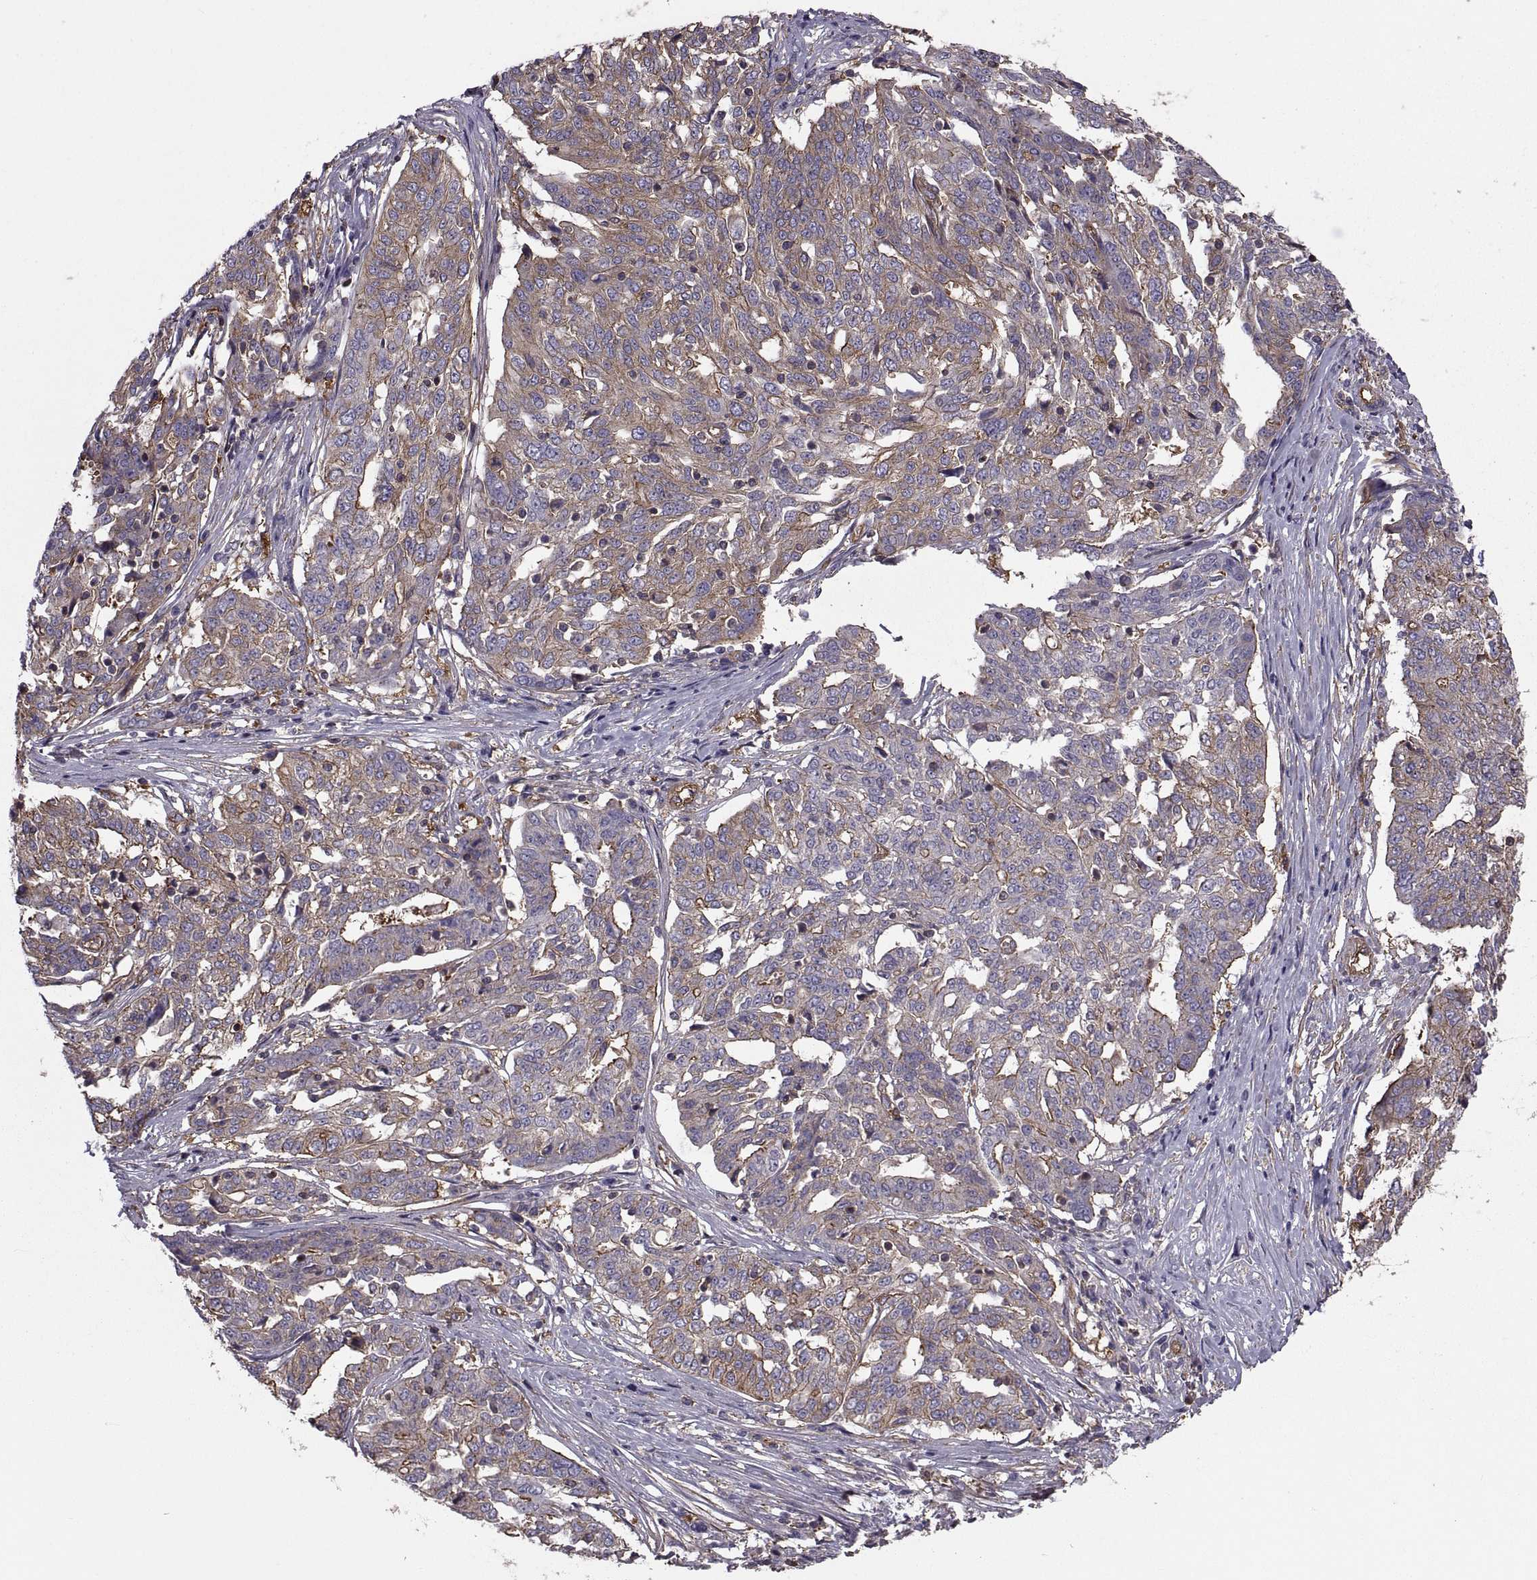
{"staining": {"intensity": "moderate", "quantity": ">75%", "location": "cytoplasmic/membranous"}, "tissue": "ovarian cancer", "cell_type": "Tumor cells", "image_type": "cancer", "snomed": [{"axis": "morphology", "description": "Cystadenocarcinoma, serous, NOS"}, {"axis": "topography", "description": "Ovary"}], "caption": "About >75% of tumor cells in ovarian cancer show moderate cytoplasmic/membranous protein expression as visualized by brown immunohistochemical staining.", "gene": "MYH9", "patient": {"sex": "female", "age": 67}}